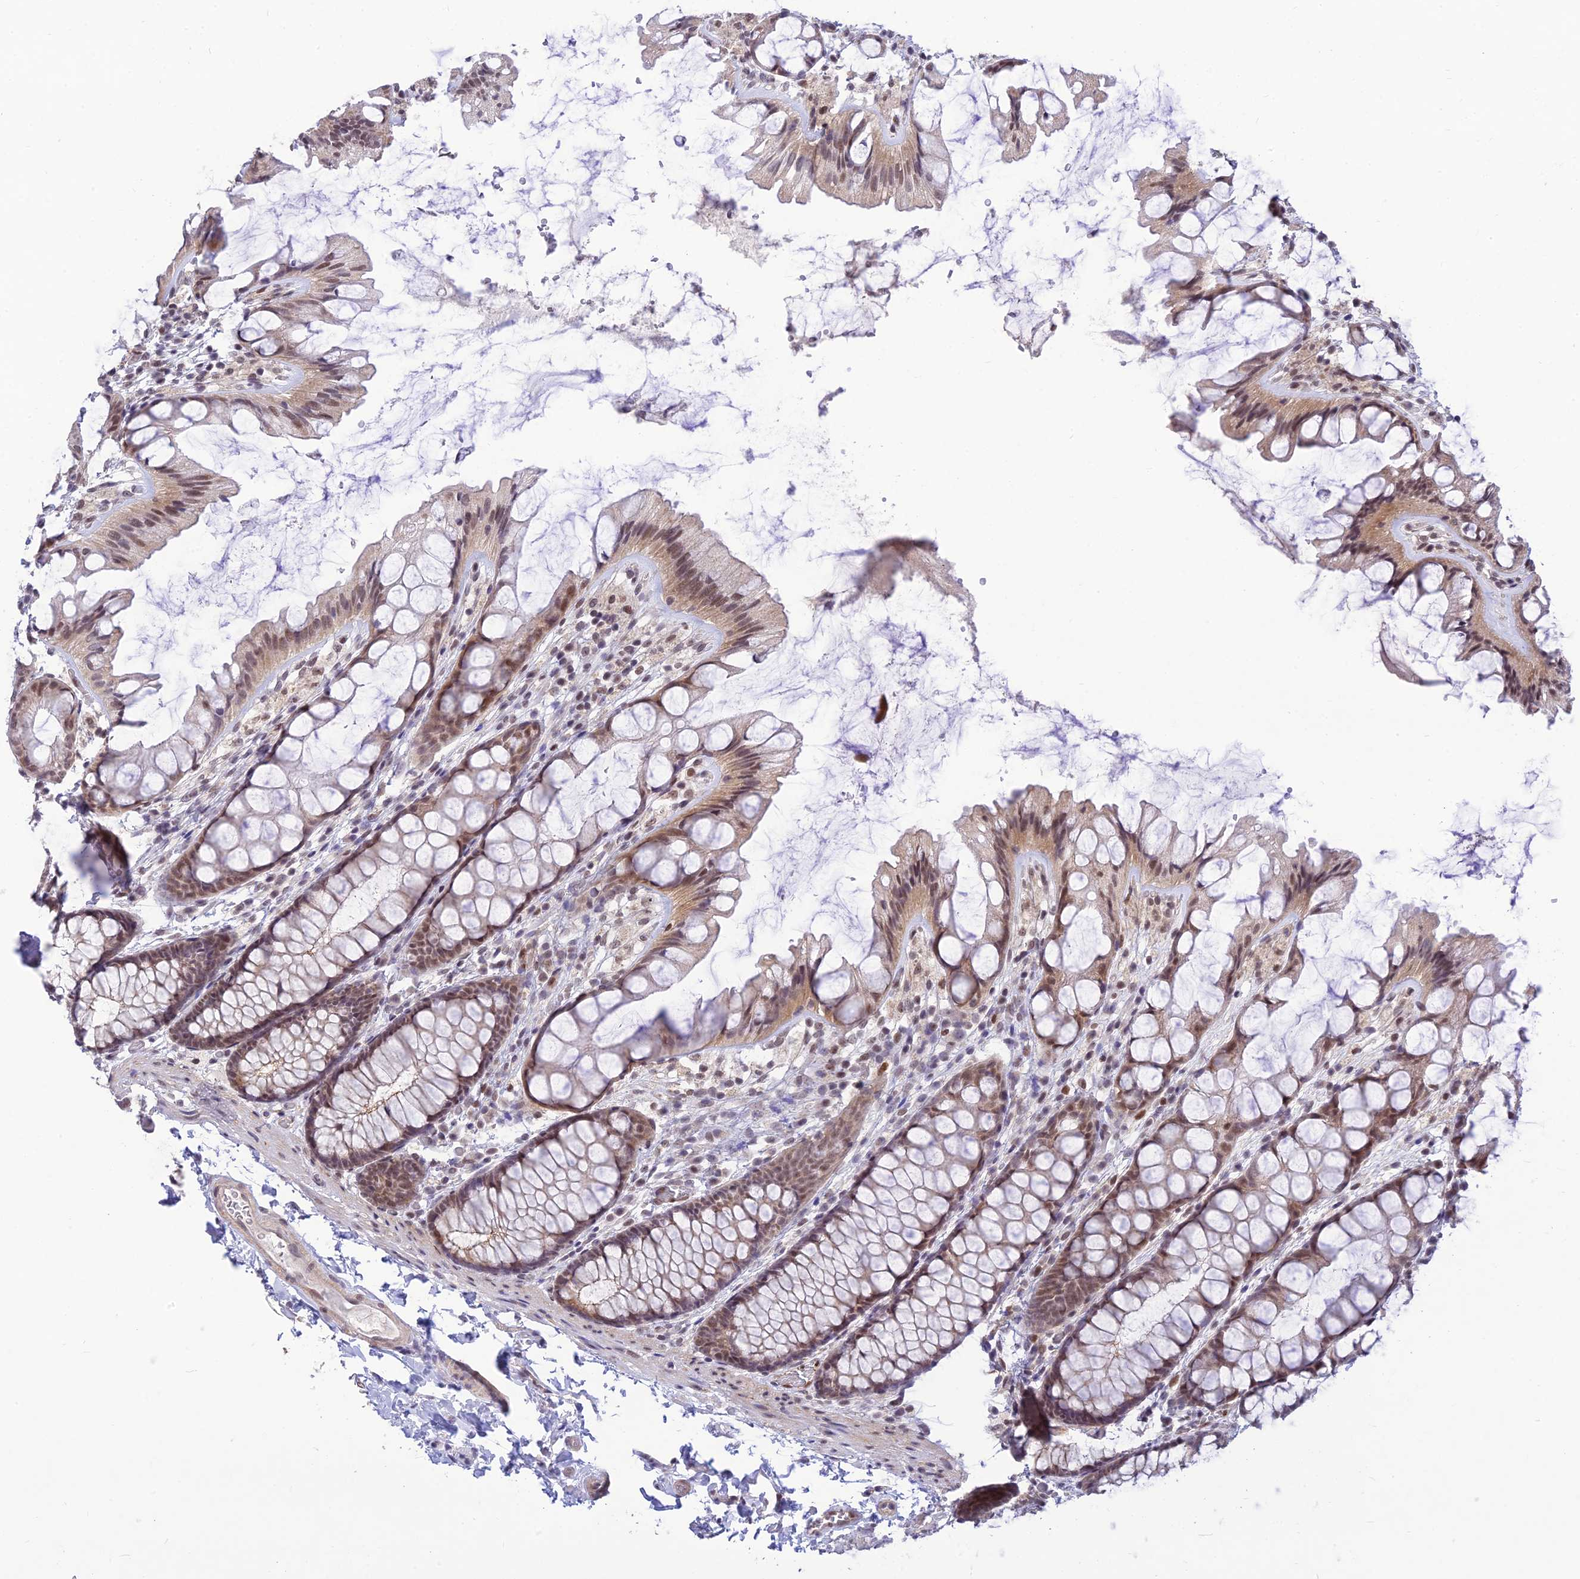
{"staining": {"intensity": "moderate", "quantity": ">75%", "location": "nuclear"}, "tissue": "colon", "cell_type": "Endothelial cells", "image_type": "normal", "snomed": [{"axis": "morphology", "description": "Normal tissue, NOS"}, {"axis": "topography", "description": "Colon"}], "caption": "A brown stain shows moderate nuclear expression of a protein in endothelial cells of normal colon. Immunohistochemistry stains the protein in brown and the nuclei are stained blue.", "gene": "MICOS13", "patient": {"sex": "male", "age": 47}}